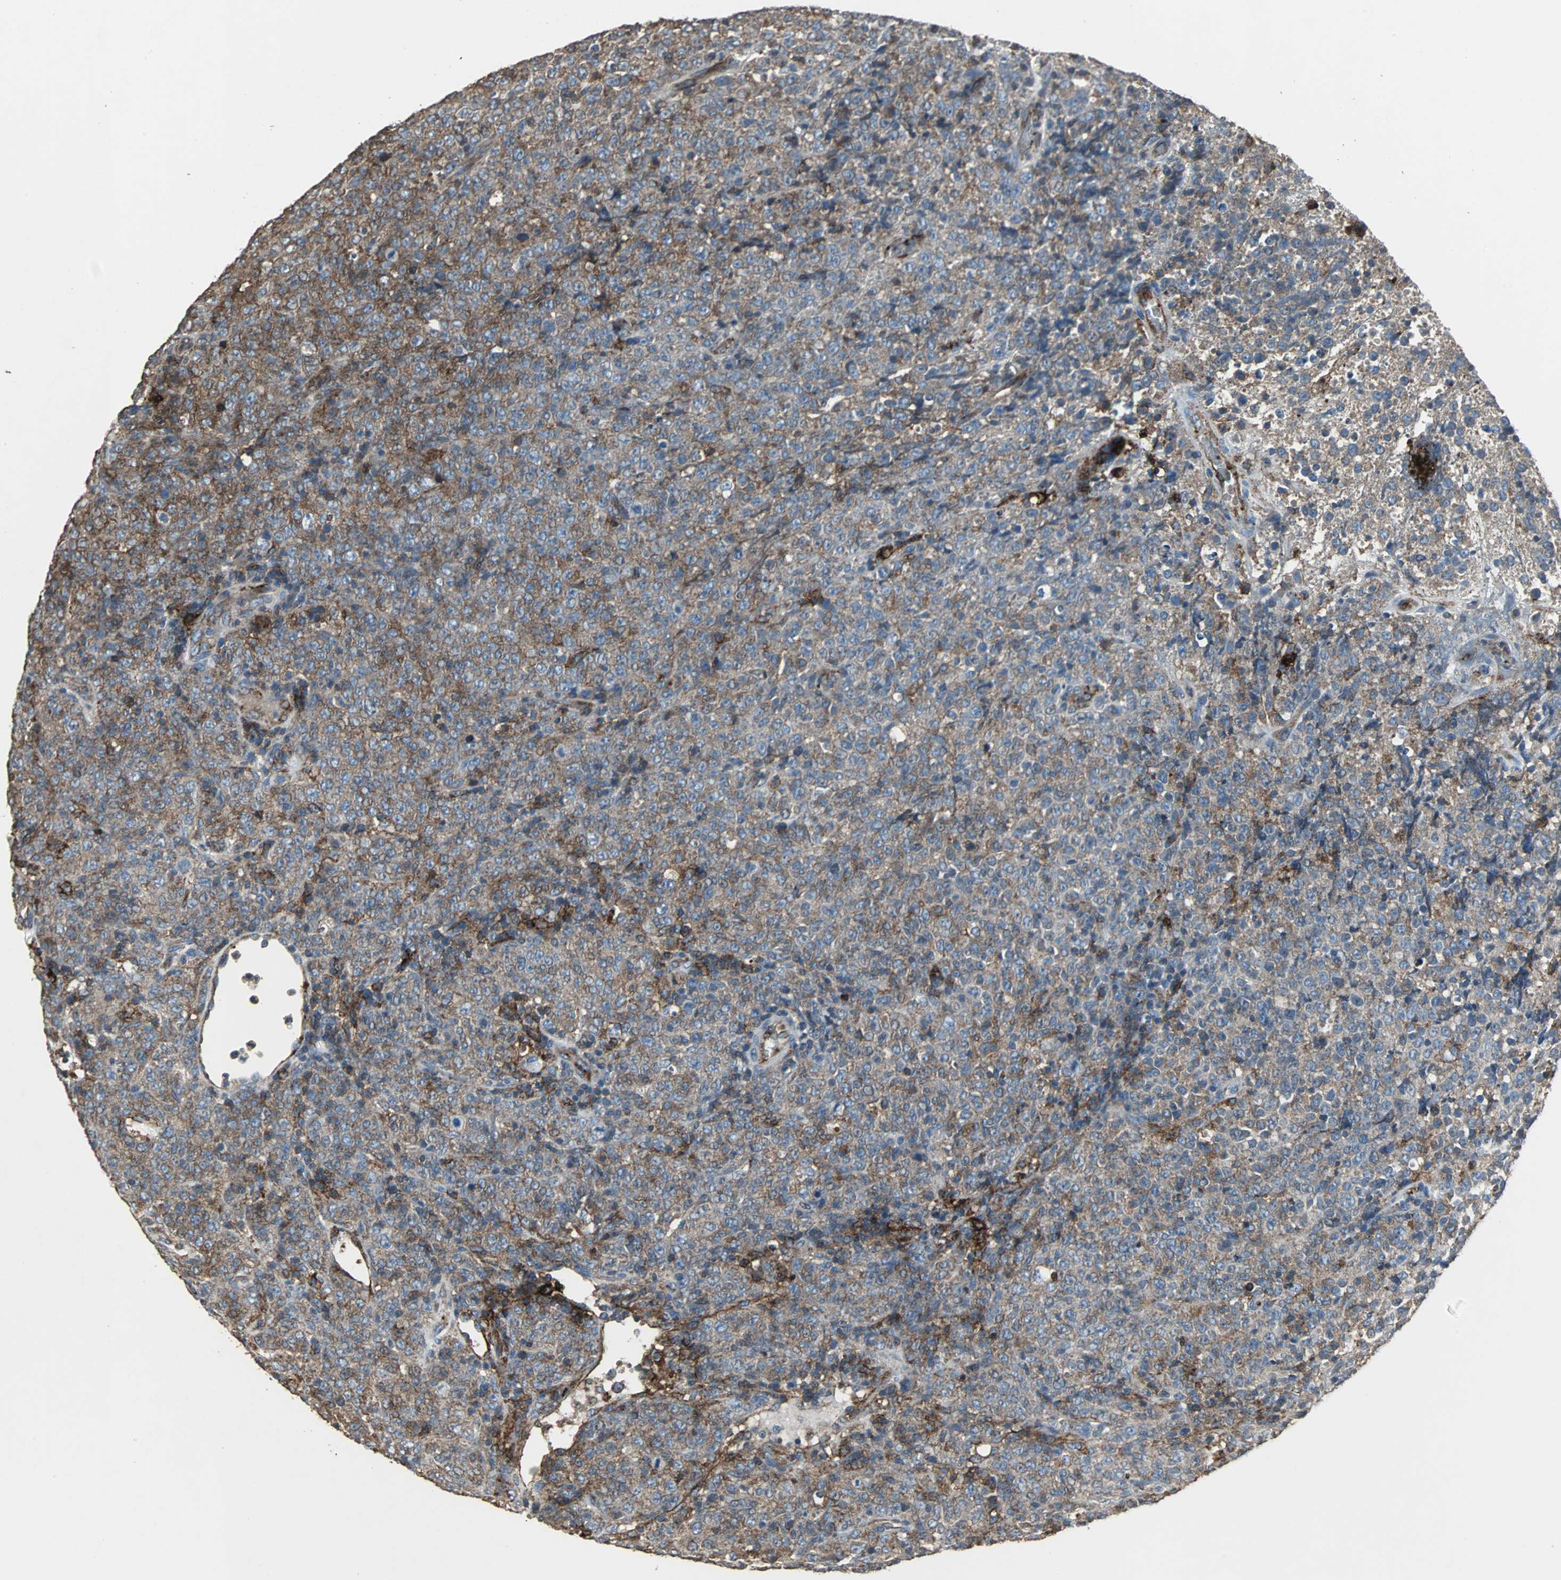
{"staining": {"intensity": "moderate", "quantity": "25%-75%", "location": "cytoplasmic/membranous"}, "tissue": "lymphoma", "cell_type": "Tumor cells", "image_type": "cancer", "snomed": [{"axis": "morphology", "description": "Malignant lymphoma, non-Hodgkin's type, High grade"}, {"axis": "topography", "description": "Tonsil"}], "caption": "Immunohistochemistry (DAB) staining of lymphoma shows moderate cytoplasmic/membranous protein positivity in approximately 25%-75% of tumor cells. The protein is shown in brown color, while the nuclei are stained blue.", "gene": "F11R", "patient": {"sex": "female", "age": 36}}